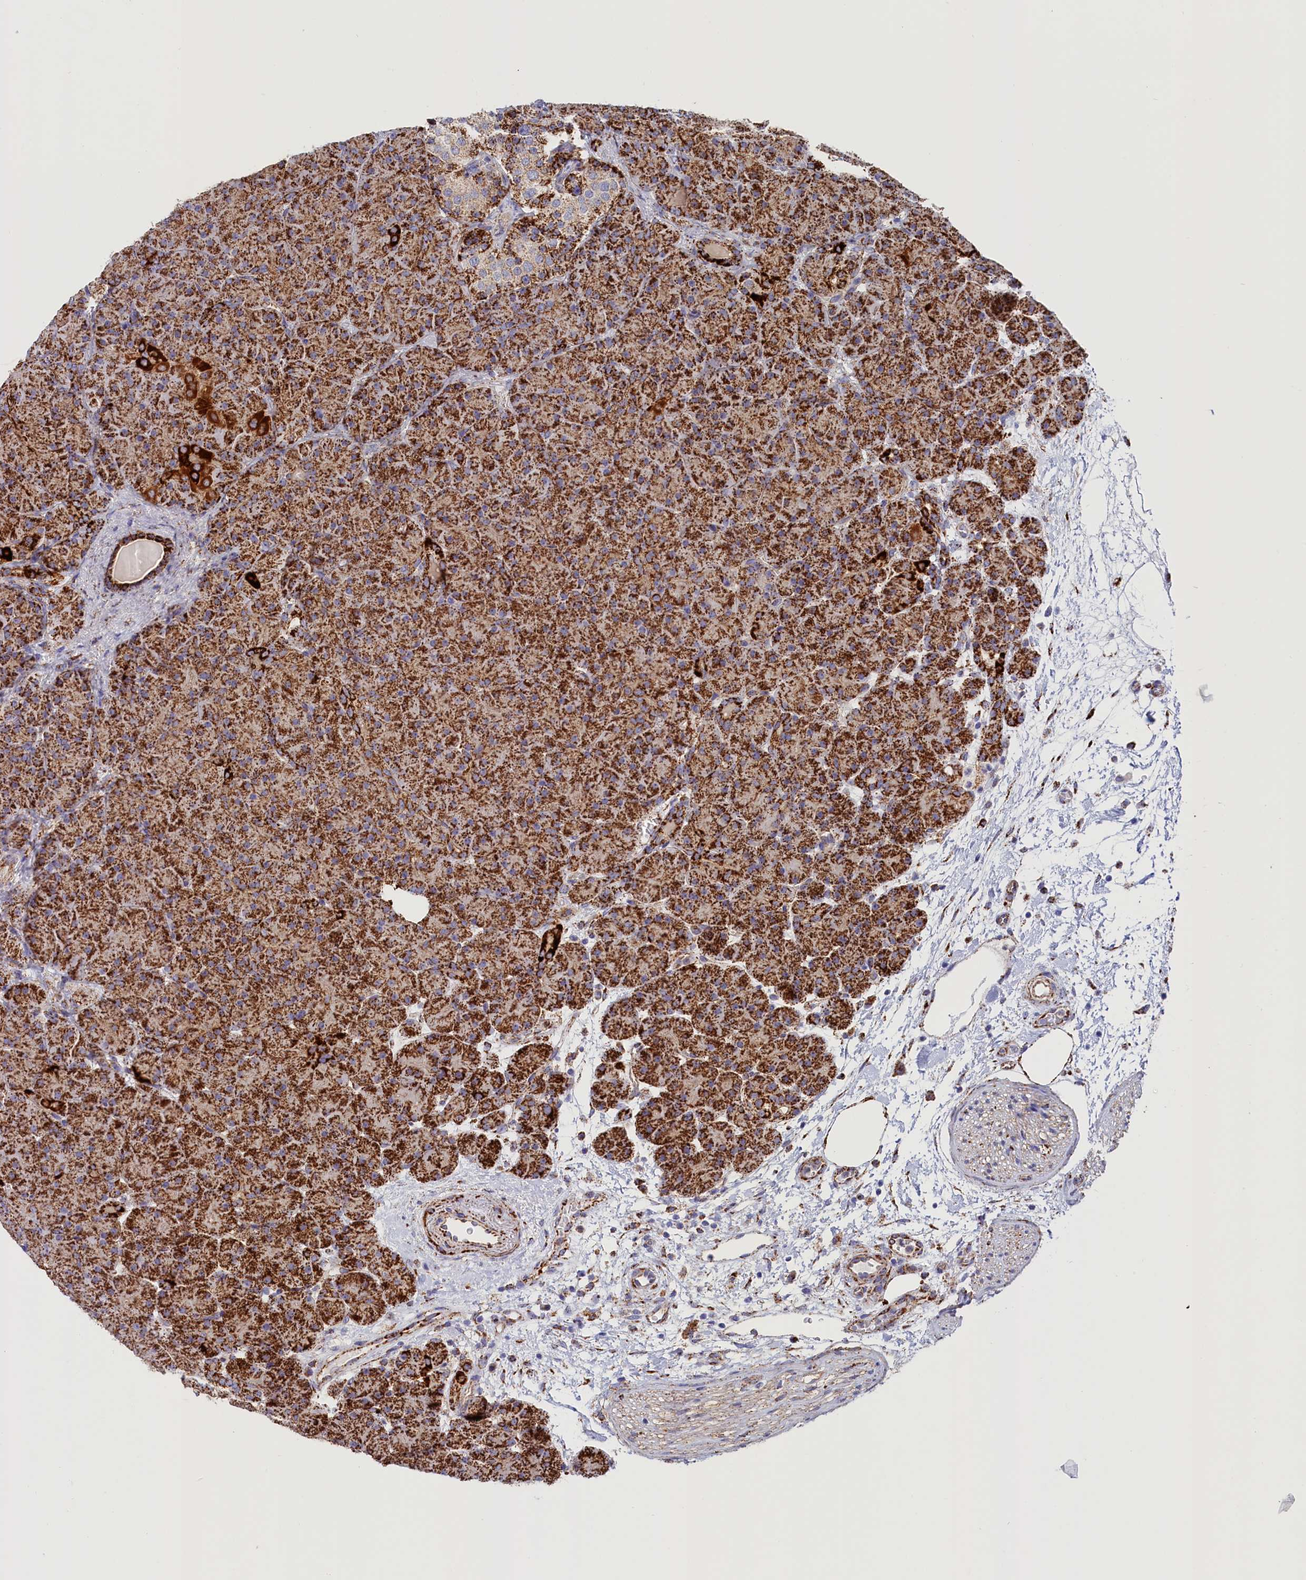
{"staining": {"intensity": "strong", "quantity": ">75%", "location": "cytoplasmic/membranous"}, "tissue": "pancreas", "cell_type": "Exocrine glandular cells", "image_type": "normal", "snomed": [{"axis": "morphology", "description": "Normal tissue, NOS"}, {"axis": "topography", "description": "Pancreas"}], "caption": "An immunohistochemistry (IHC) photomicrograph of unremarkable tissue is shown. Protein staining in brown labels strong cytoplasmic/membranous positivity in pancreas within exocrine glandular cells. (DAB (3,3'-diaminobenzidine) IHC, brown staining for protein, blue staining for nuclei).", "gene": "AKTIP", "patient": {"sex": "male", "age": 66}}